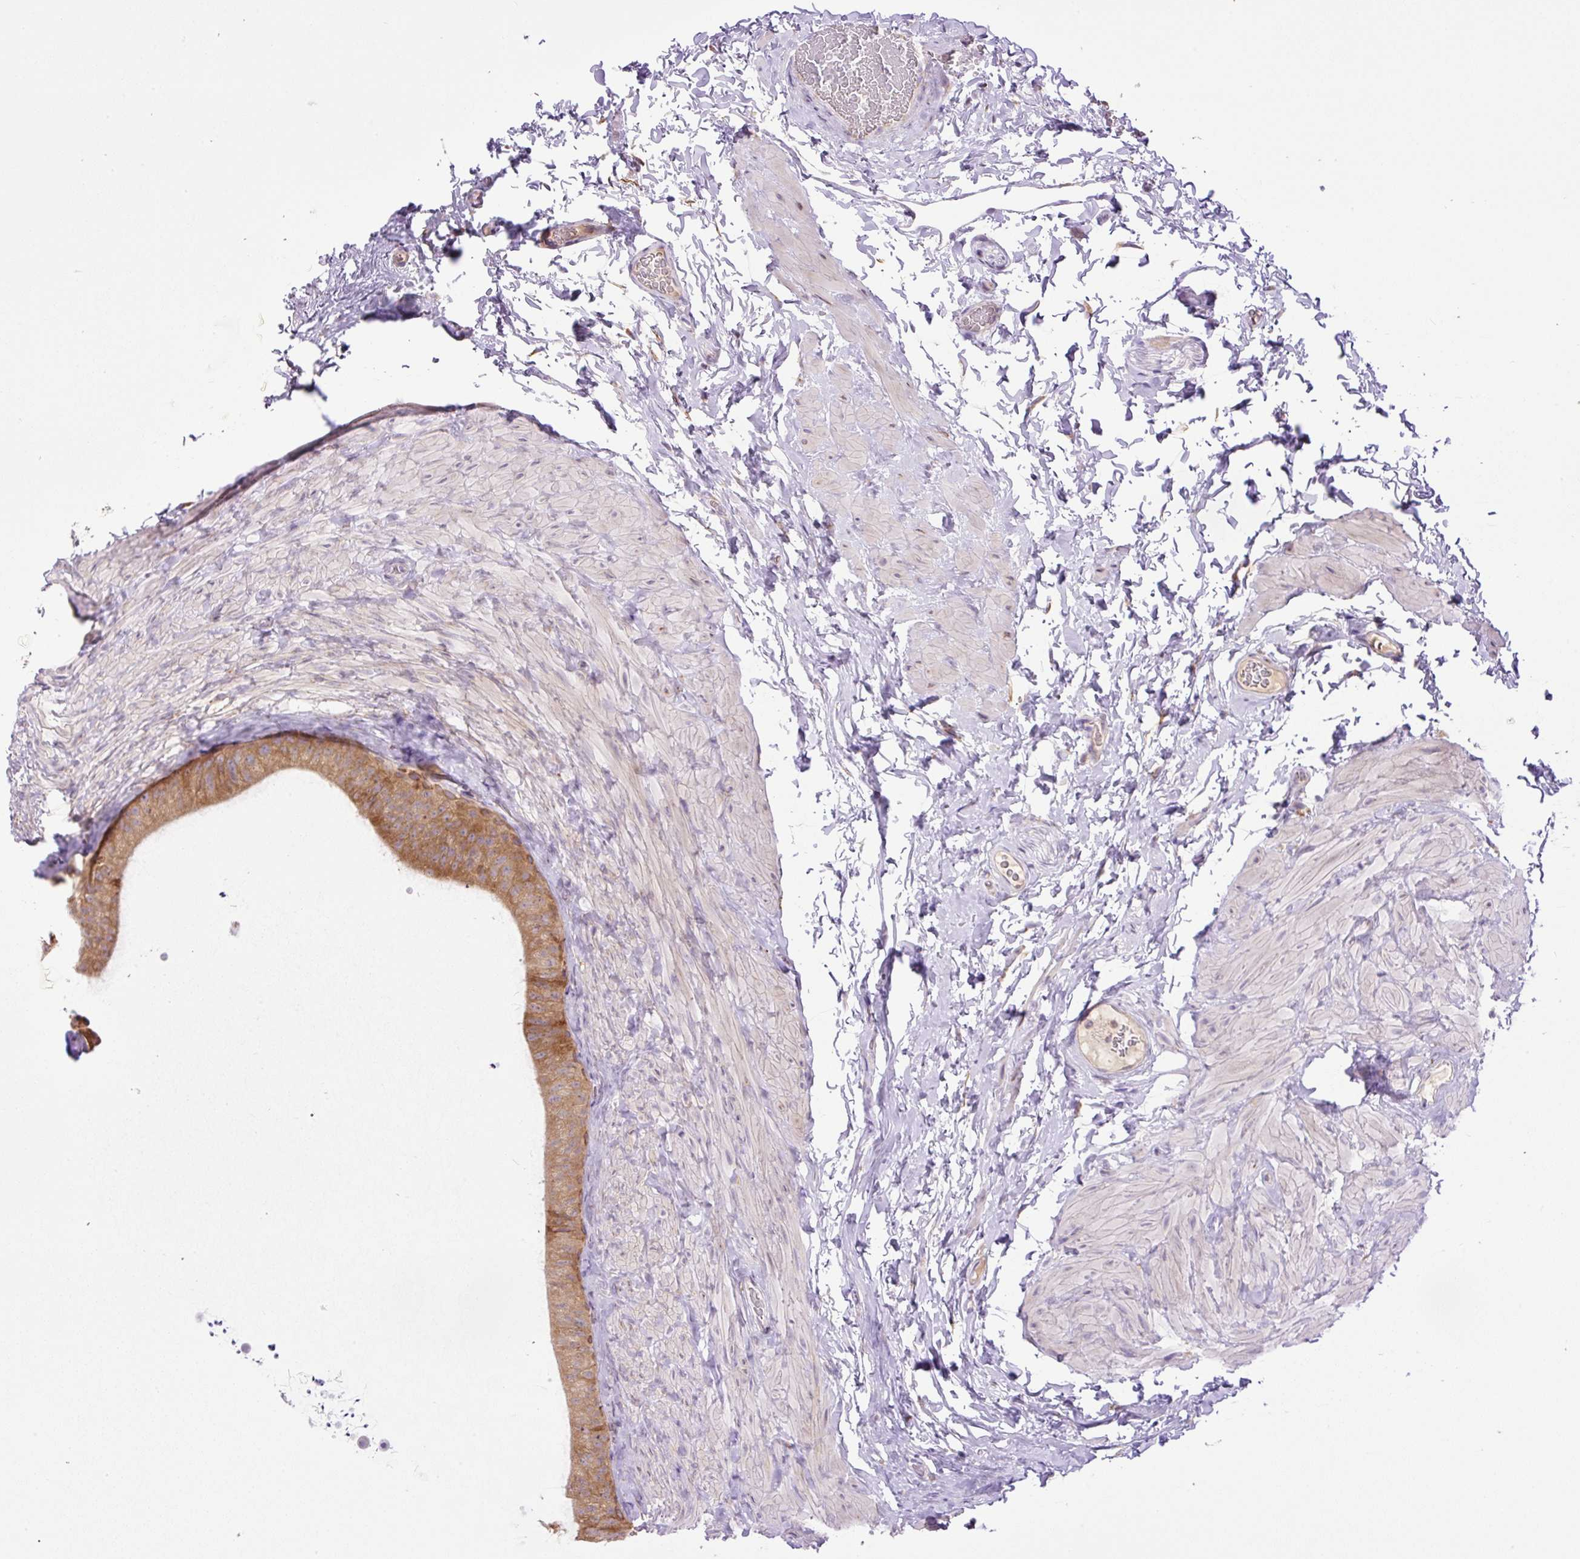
{"staining": {"intensity": "moderate", "quantity": ">75%", "location": "cytoplasmic/membranous"}, "tissue": "epididymis", "cell_type": "Glandular cells", "image_type": "normal", "snomed": [{"axis": "morphology", "description": "Normal tissue, NOS"}, {"axis": "topography", "description": "Epididymis, spermatic cord, NOS"}, {"axis": "topography", "description": "Epididymis"}], "caption": "Brown immunohistochemical staining in normal epididymis demonstrates moderate cytoplasmic/membranous staining in approximately >75% of glandular cells. The protein is stained brown, and the nuclei are stained in blue (DAB IHC with brightfield microscopy, high magnification).", "gene": "POFUT1", "patient": {"sex": "male", "age": 31}}